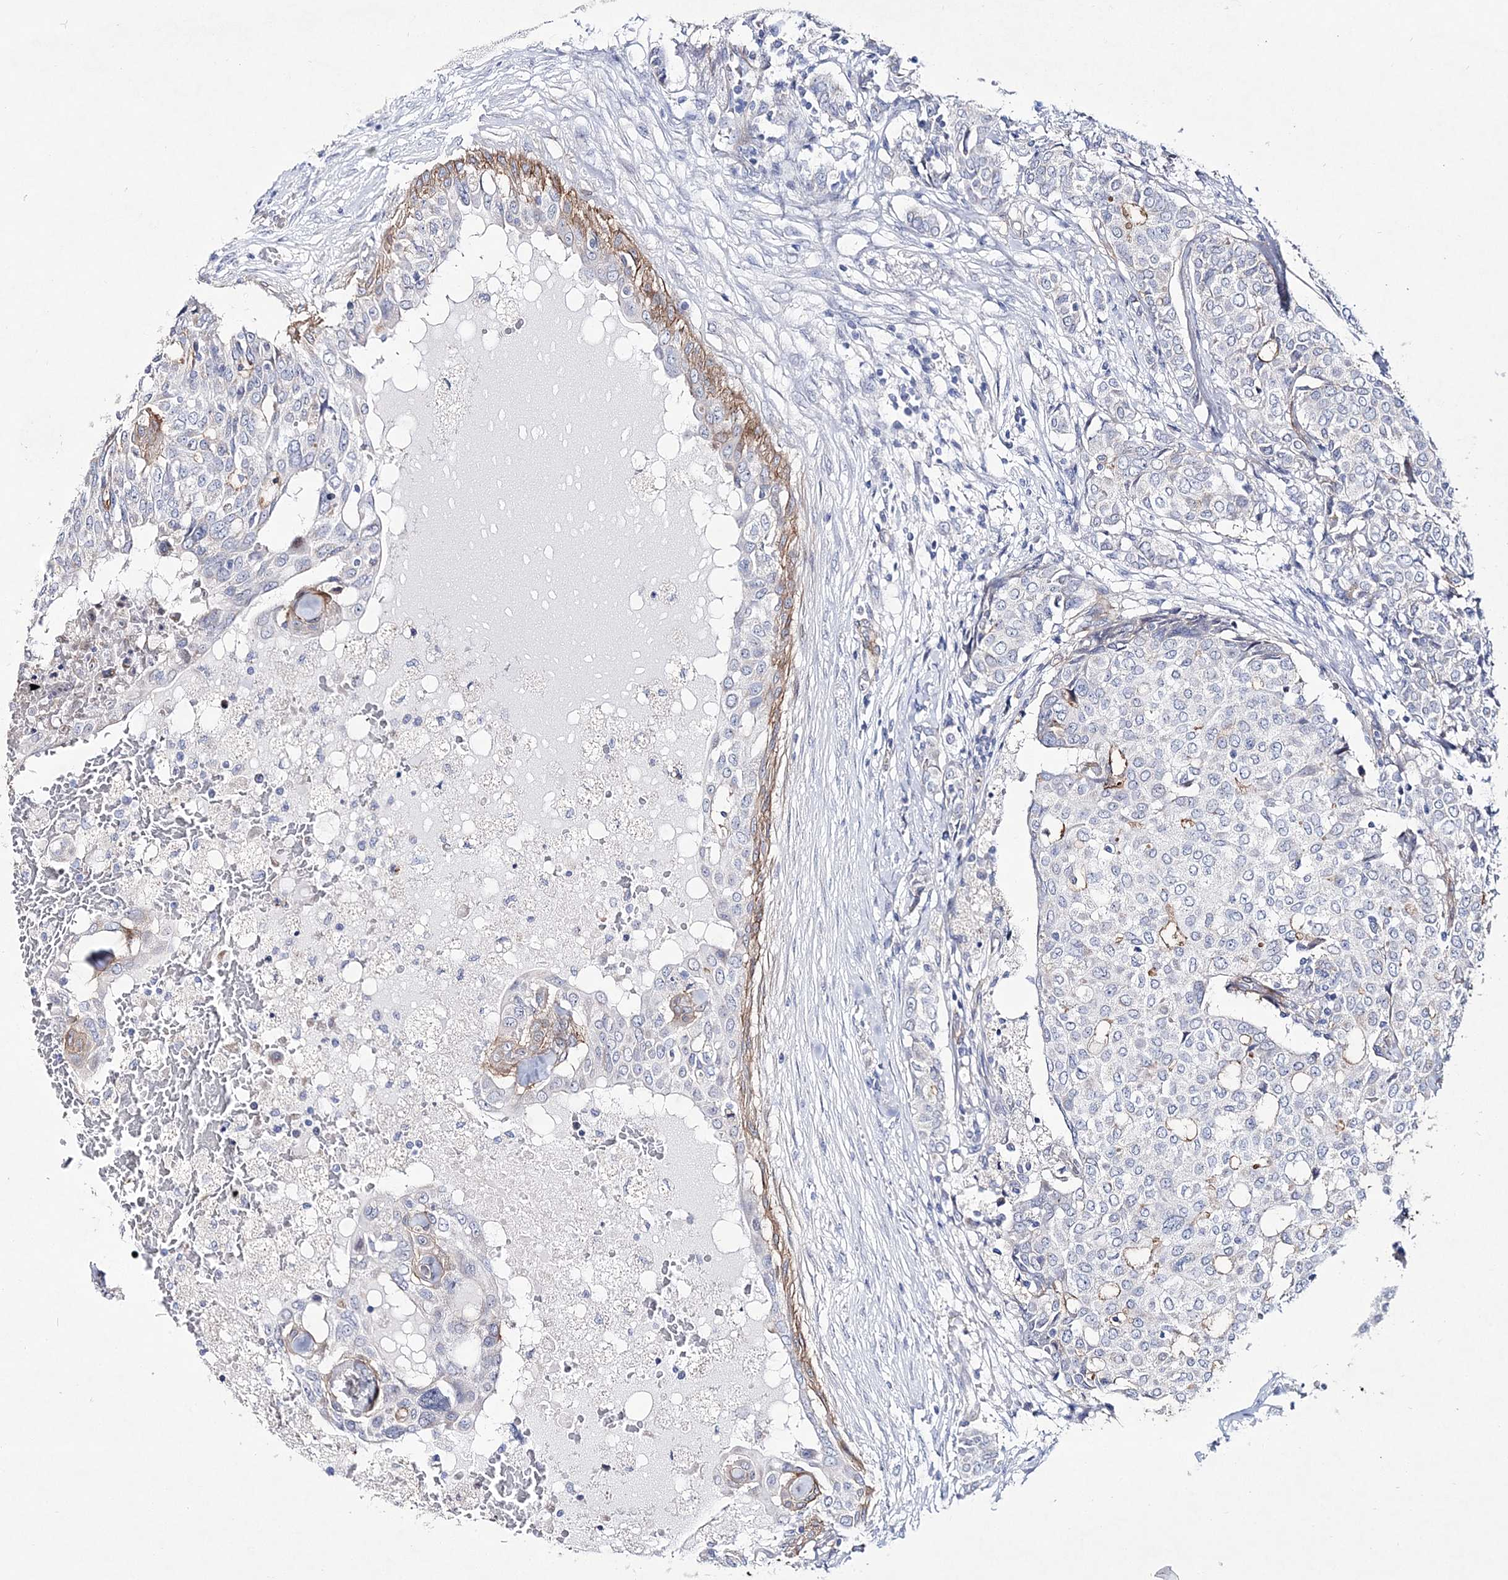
{"staining": {"intensity": "weak", "quantity": "<25%", "location": "cytoplasmic/membranous"}, "tissue": "breast cancer", "cell_type": "Tumor cells", "image_type": "cancer", "snomed": [{"axis": "morphology", "description": "Lobular carcinoma"}, {"axis": "topography", "description": "Breast"}], "caption": "High magnification brightfield microscopy of breast cancer stained with DAB (brown) and counterstained with hematoxylin (blue): tumor cells show no significant positivity.", "gene": "ANO1", "patient": {"sex": "female", "age": 51}}